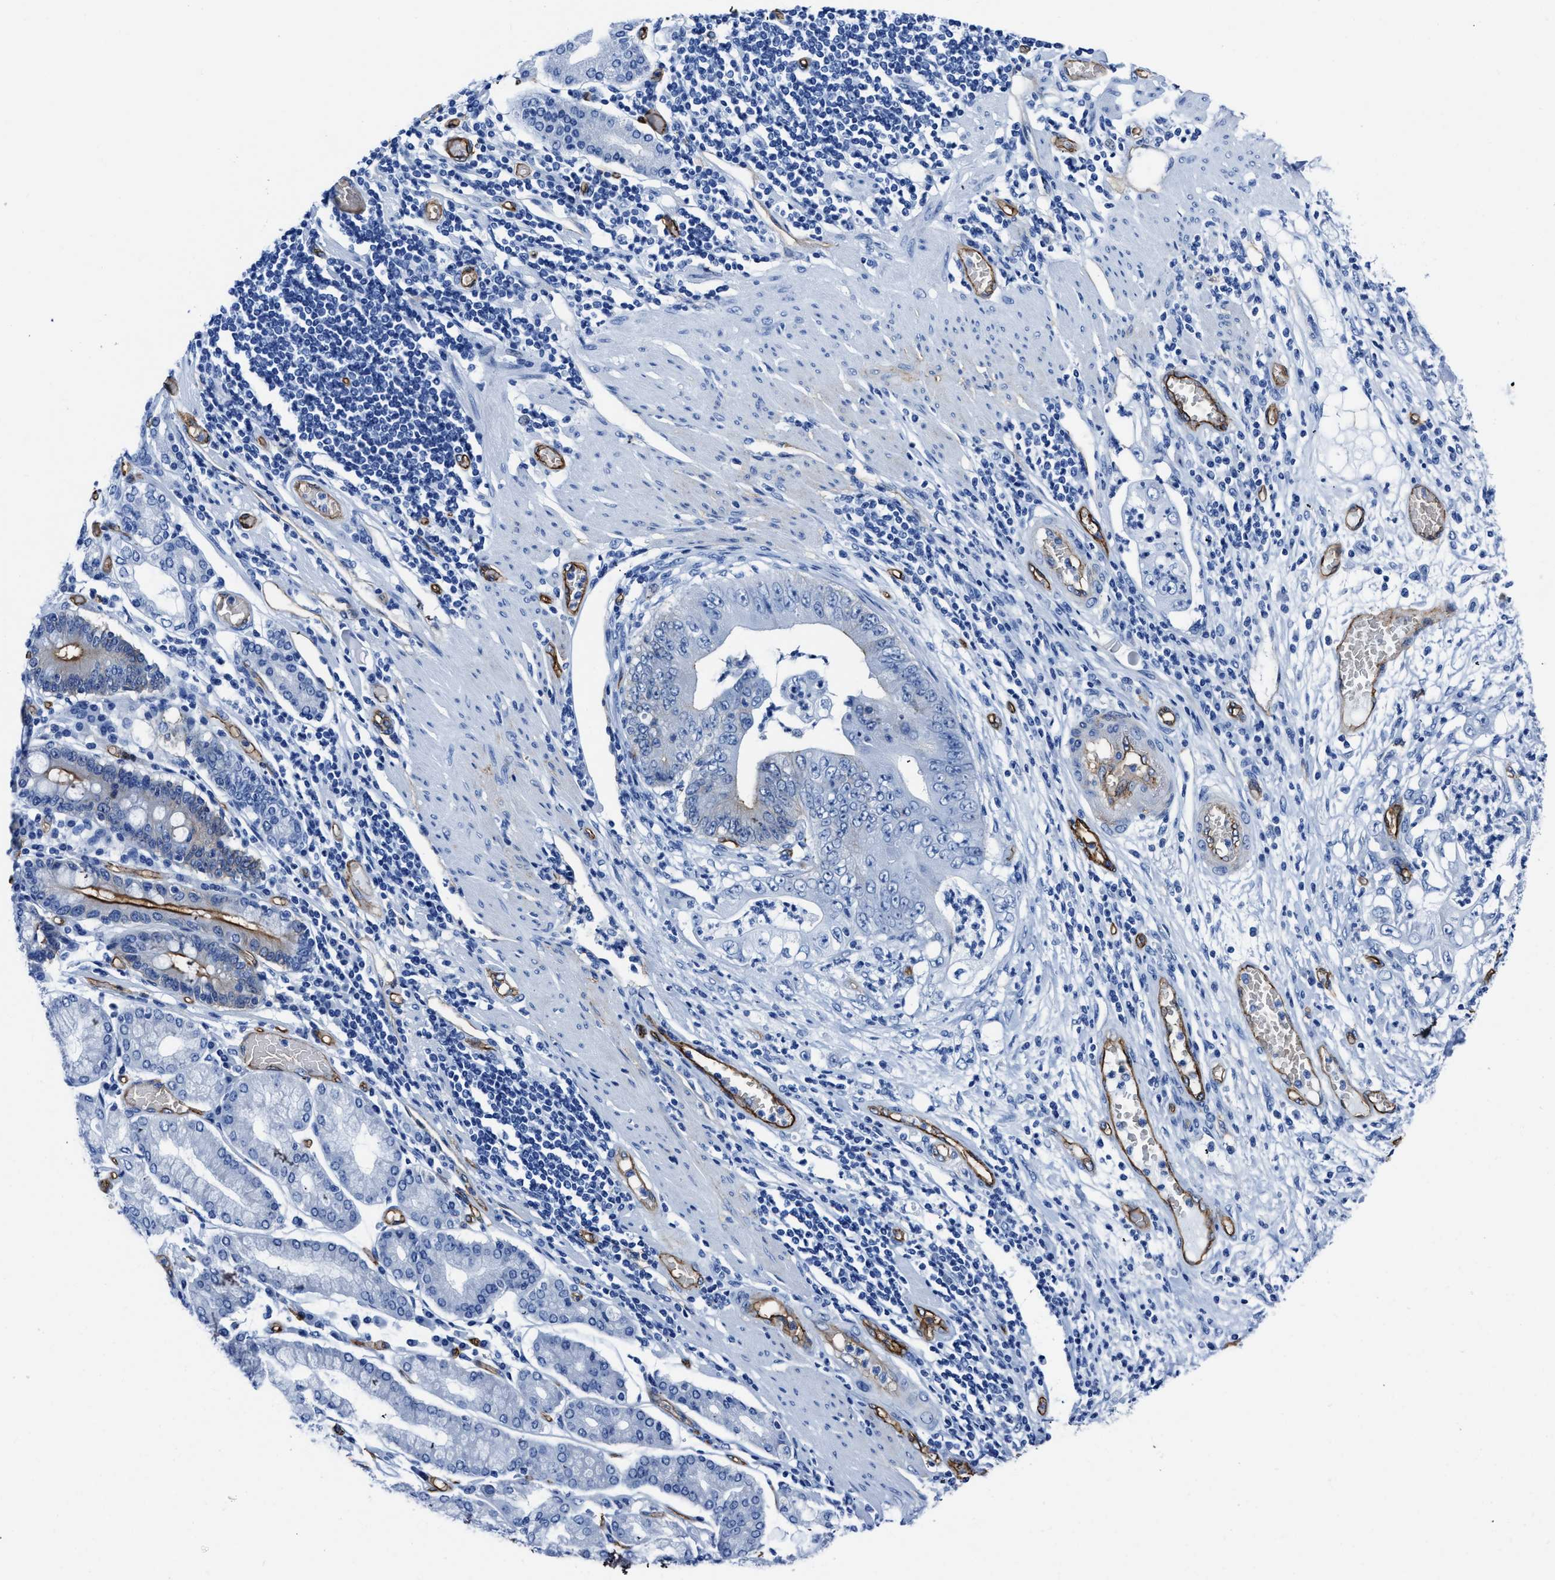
{"staining": {"intensity": "negative", "quantity": "none", "location": "none"}, "tissue": "stomach cancer", "cell_type": "Tumor cells", "image_type": "cancer", "snomed": [{"axis": "morphology", "description": "Adenocarcinoma, NOS"}, {"axis": "topography", "description": "Stomach"}], "caption": "Stomach adenocarcinoma was stained to show a protein in brown. There is no significant positivity in tumor cells. (DAB IHC, high magnification).", "gene": "AQP1", "patient": {"sex": "female", "age": 73}}